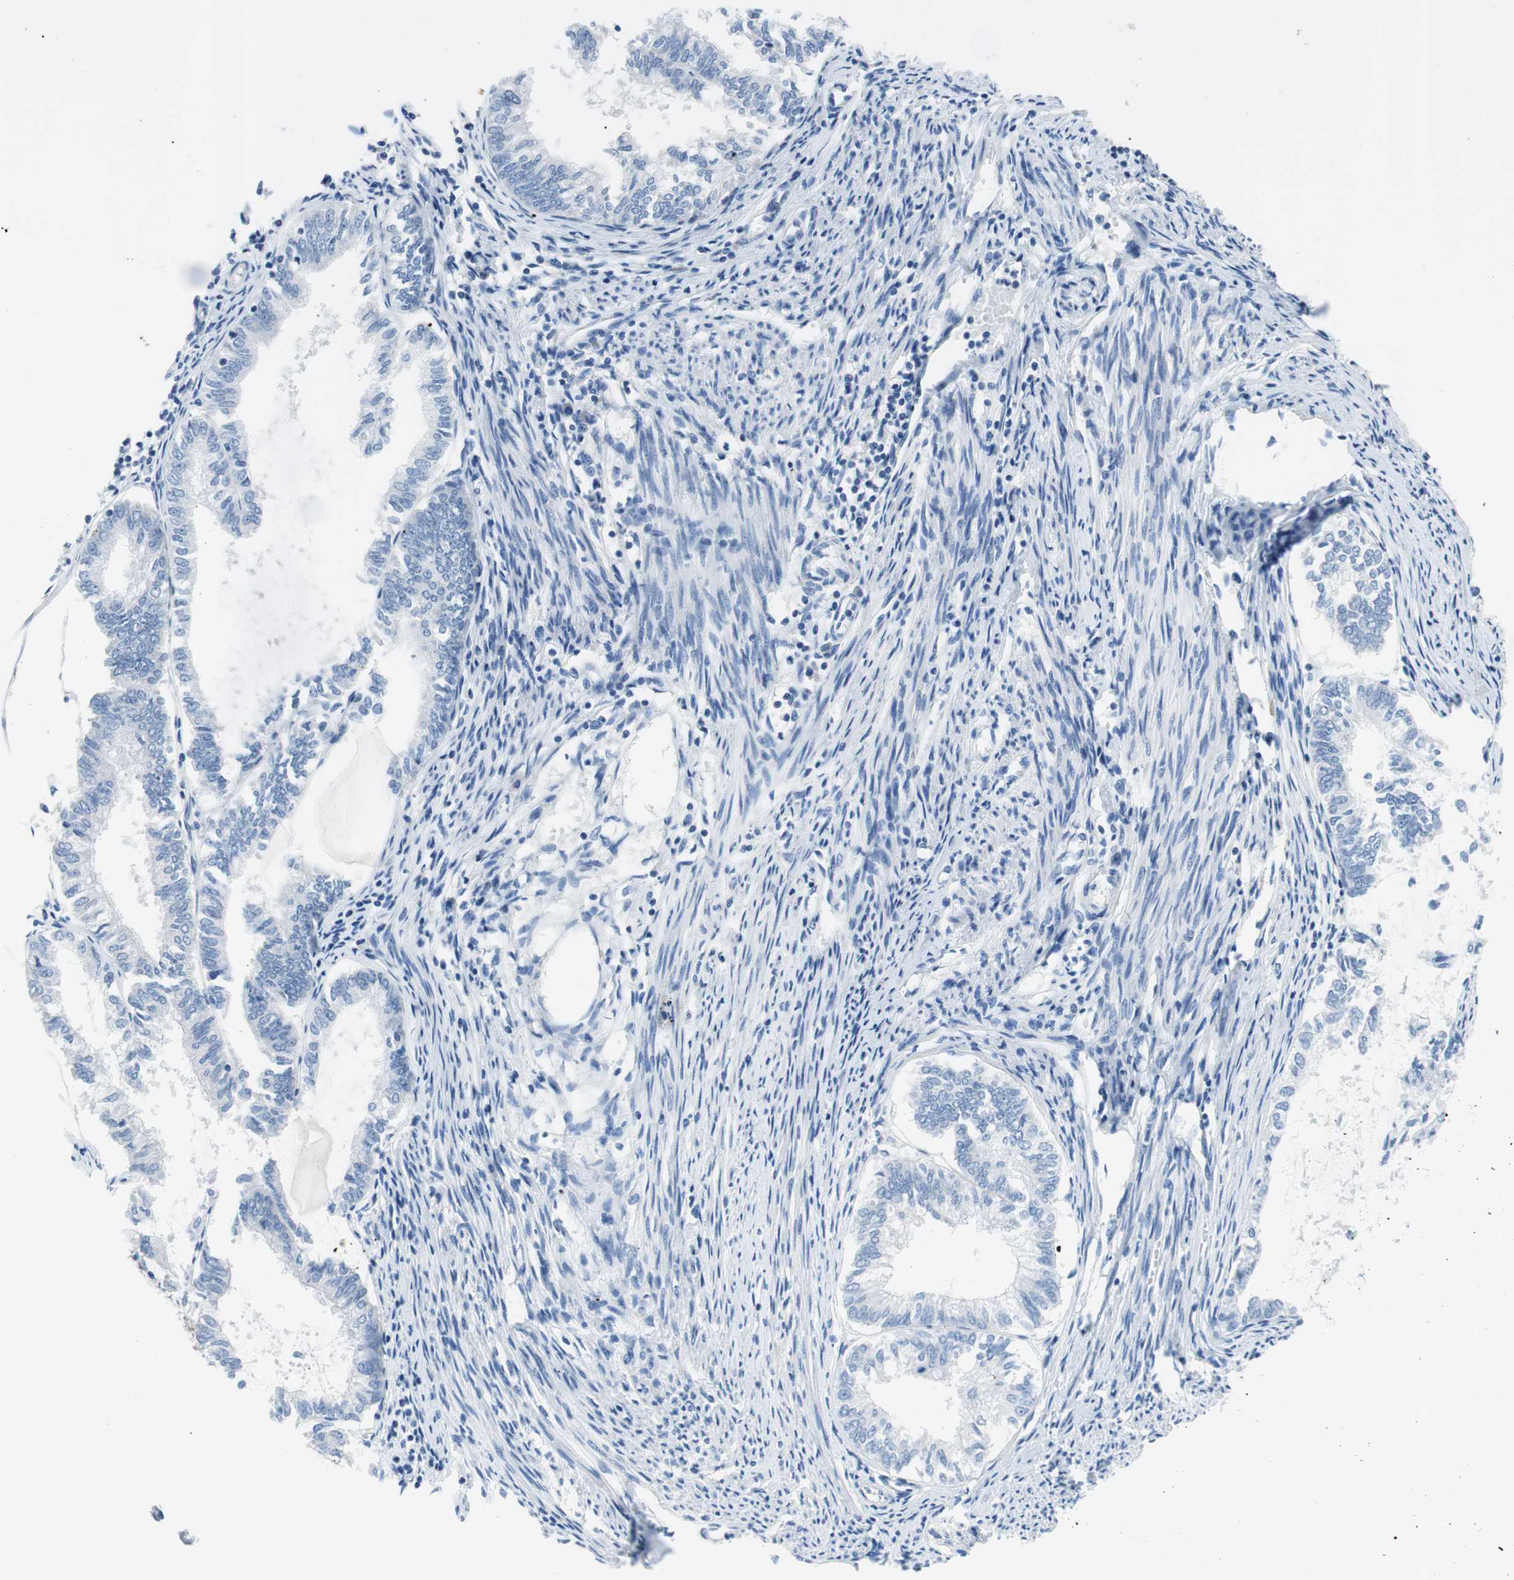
{"staining": {"intensity": "negative", "quantity": "none", "location": "none"}, "tissue": "endometrial cancer", "cell_type": "Tumor cells", "image_type": "cancer", "snomed": [{"axis": "morphology", "description": "Adenocarcinoma, NOS"}, {"axis": "topography", "description": "Endometrium"}], "caption": "This histopathology image is of endometrial adenocarcinoma stained with IHC to label a protein in brown with the nuclei are counter-stained blue. There is no expression in tumor cells. The staining is performed using DAB (3,3'-diaminobenzidine) brown chromogen with nuclei counter-stained in using hematoxylin.", "gene": "EVA1A", "patient": {"sex": "female", "age": 86}}